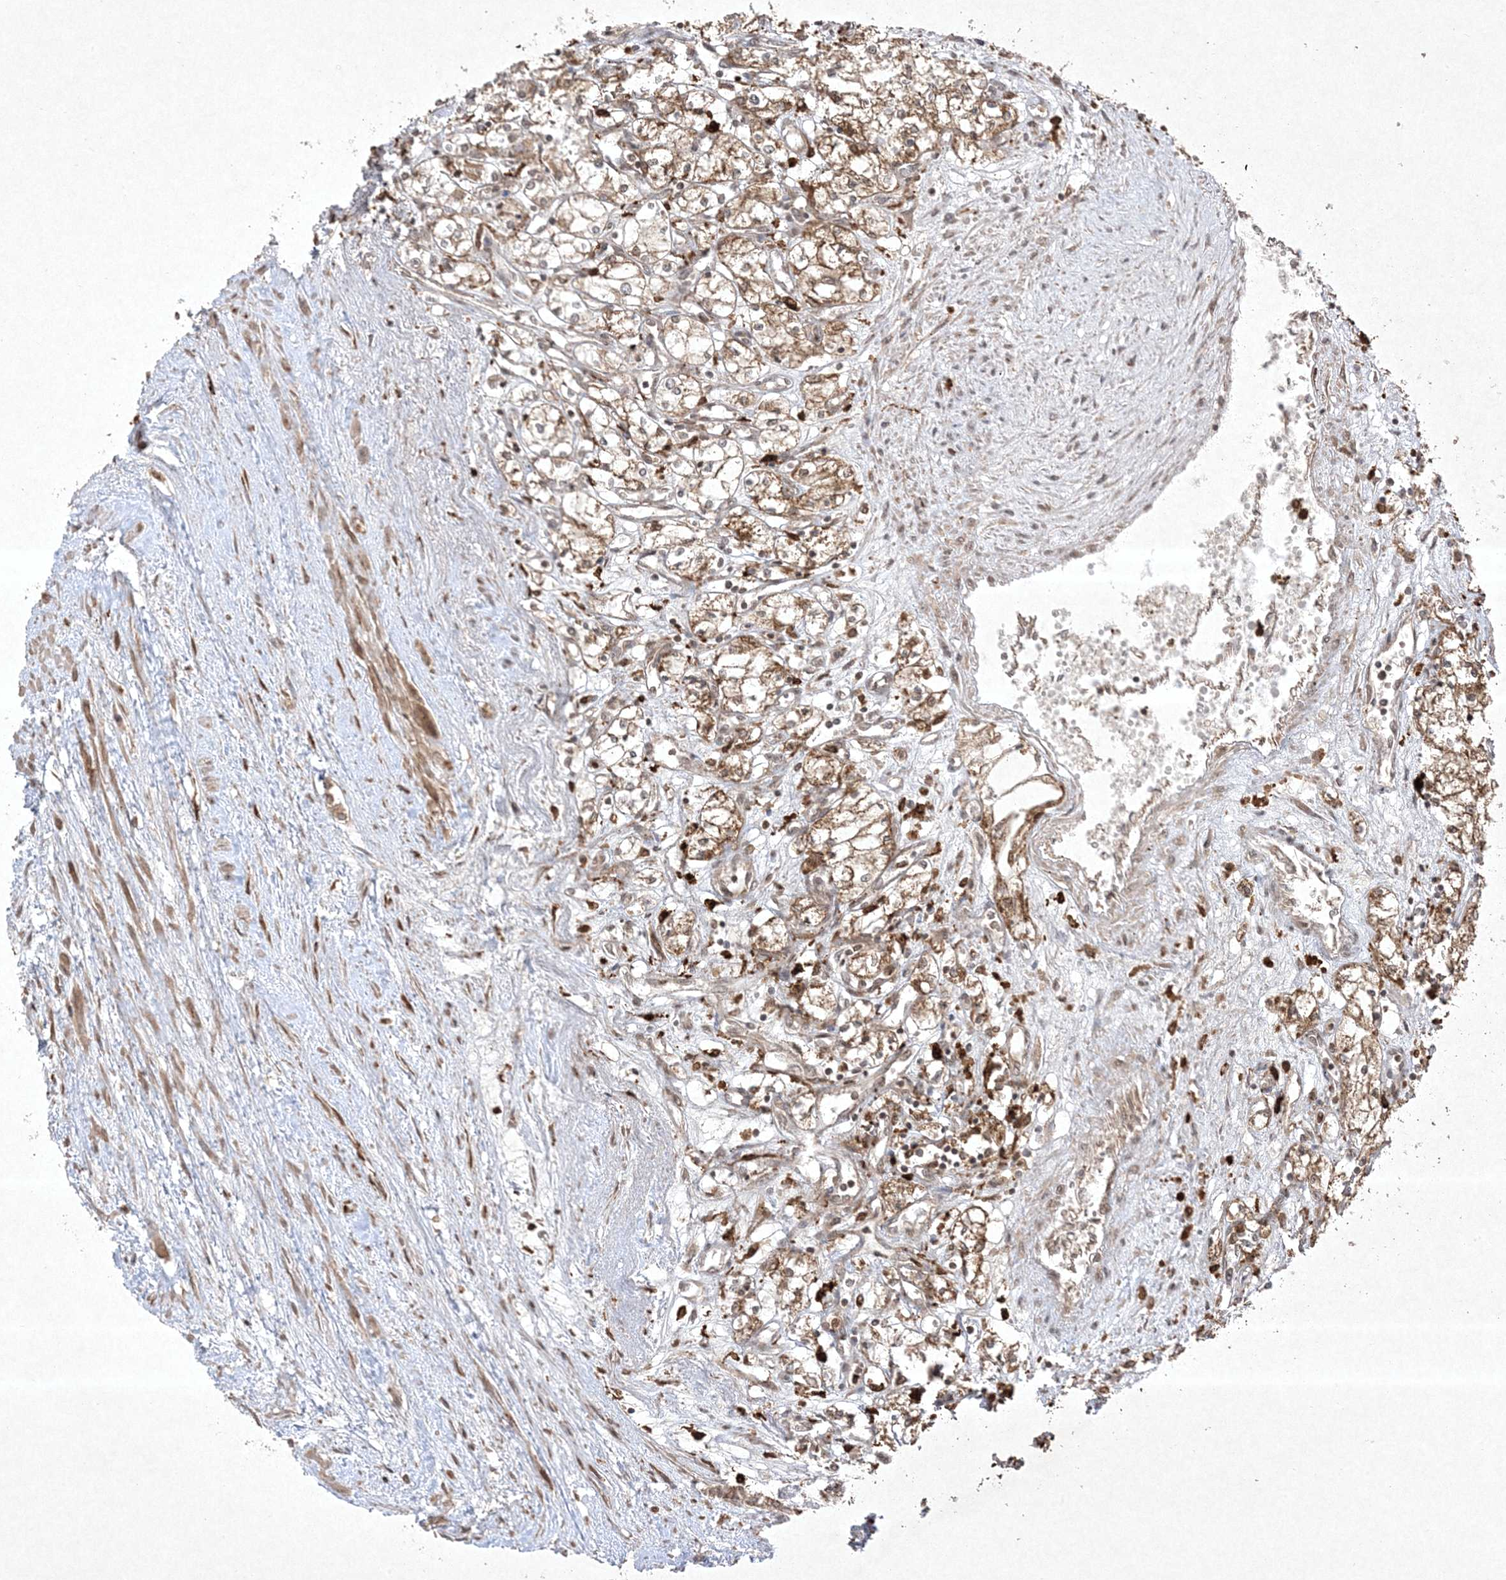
{"staining": {"intensity": "moderate", "quantity": ">75%", "location": "cytoplasmic/membranous"}, "tissue": "renal cancer", "cell_type": "Tumor cells", "image_type": "cancer", "snomed": [{"axis": "morphology", "description": "Adenocarcinoma, NOS"}, {"axis": "topography", "description": "Kidney"}], "caption": "DAB immunohistochemical staining of renal adenocarcinoma demonstrates moderate cytoplasmic/membranous protein positivity in about >75% of tumor cells.", "gene": "PTK6", "patient": {"sex": "male", "age": 59}}